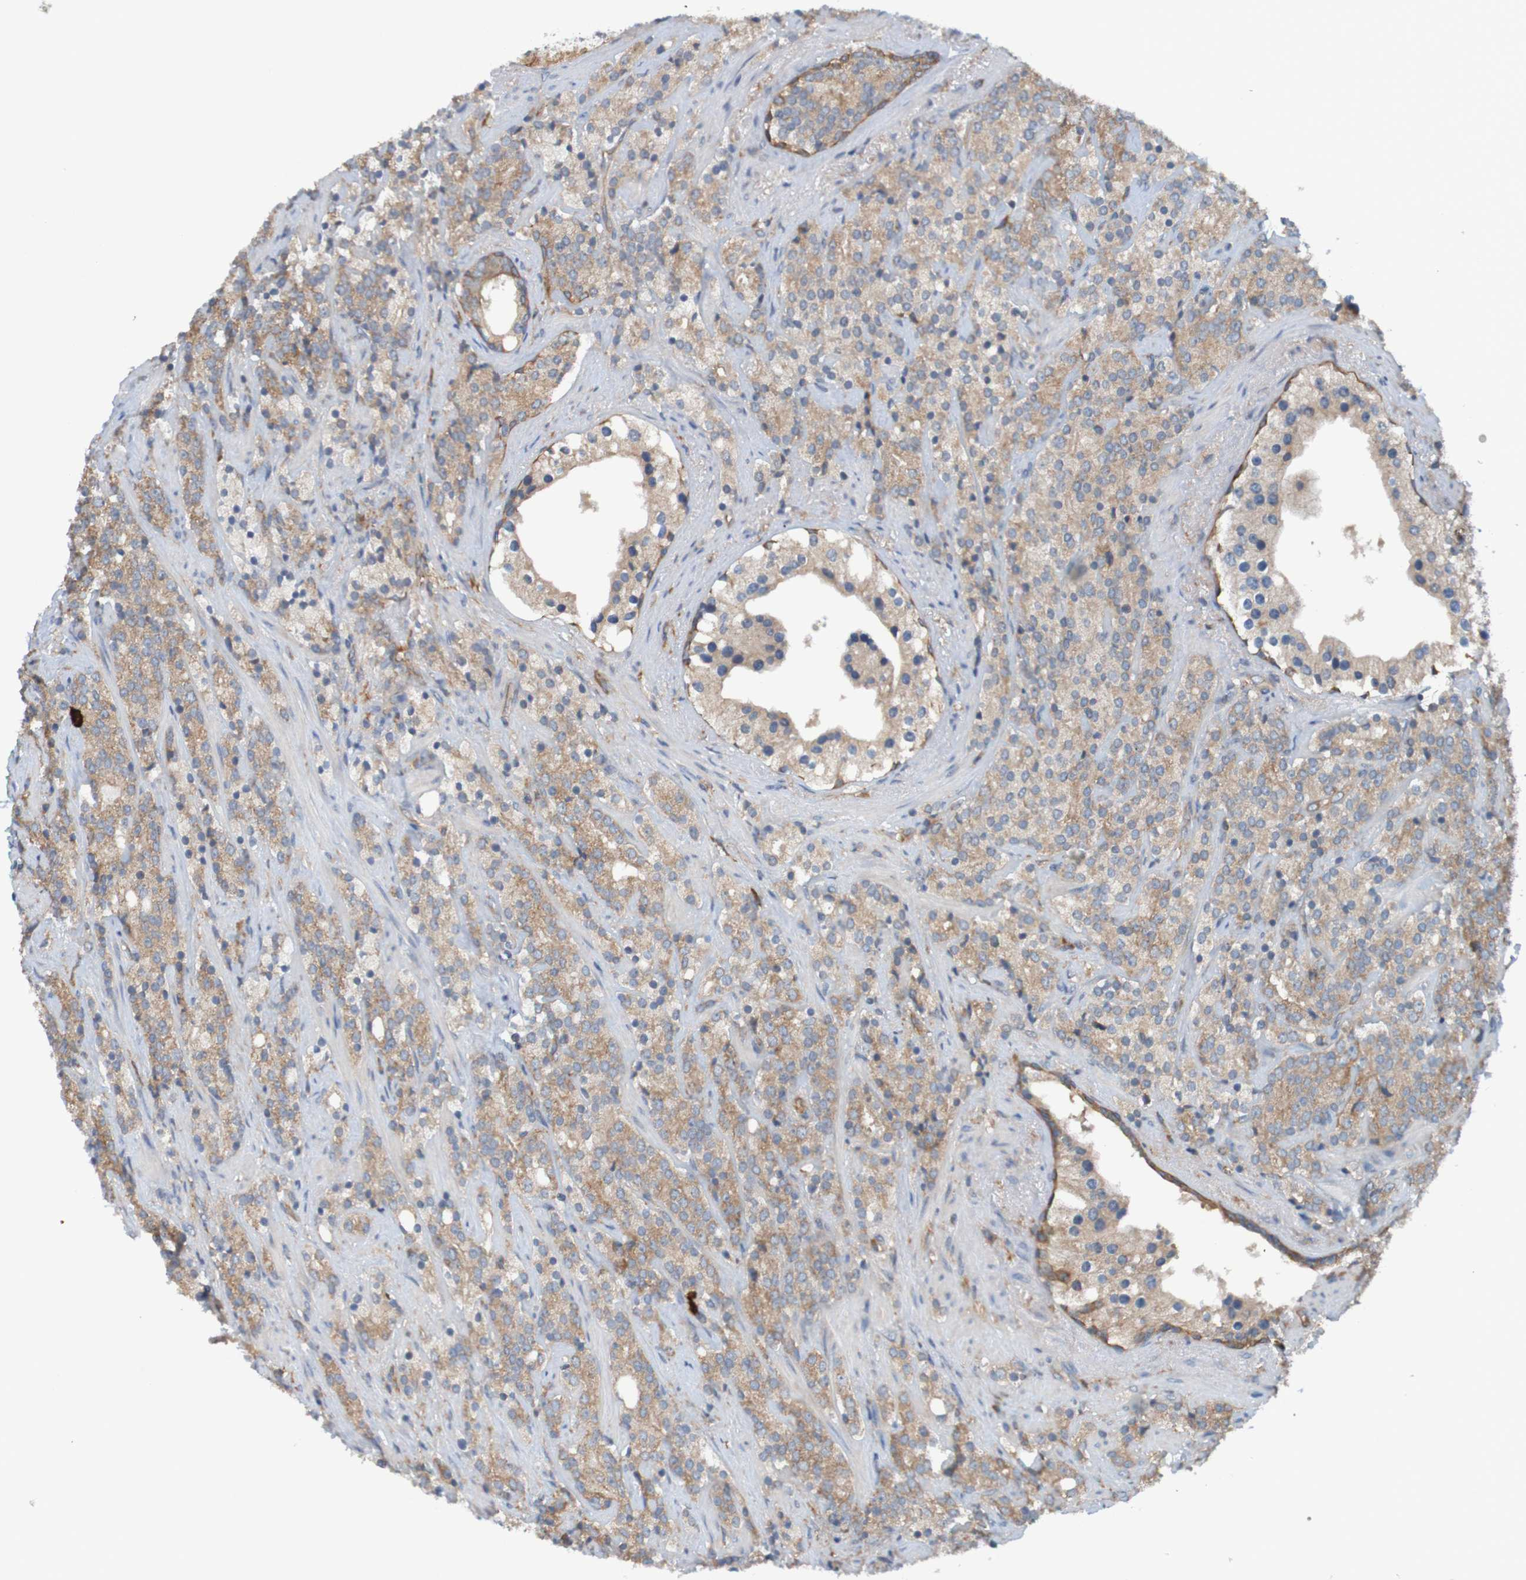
{"staining": {"intensity": "weak", "quantity": ">75%", "location": "cytoplasmic/membranous"}, "tissue": "prostate cancer", "cell_type": "Tumor cells", "image_type": "cancer", "snomed": [{"axis": "morphology", "description": "Adenocarcinoma, High grade"}, {"axis": "topography", "description": "Prostate"}], "caption": "Immunohistochemistry photomicrograph of prostate high-grade adenocarcinoma stained for a protein (brown), which reveals low levels of weak cytoplasmic/membranous positivity in about >75% of tumor cells.", "gene": "DNAJC4", "patient": {"sex": "male", "age": 71}}